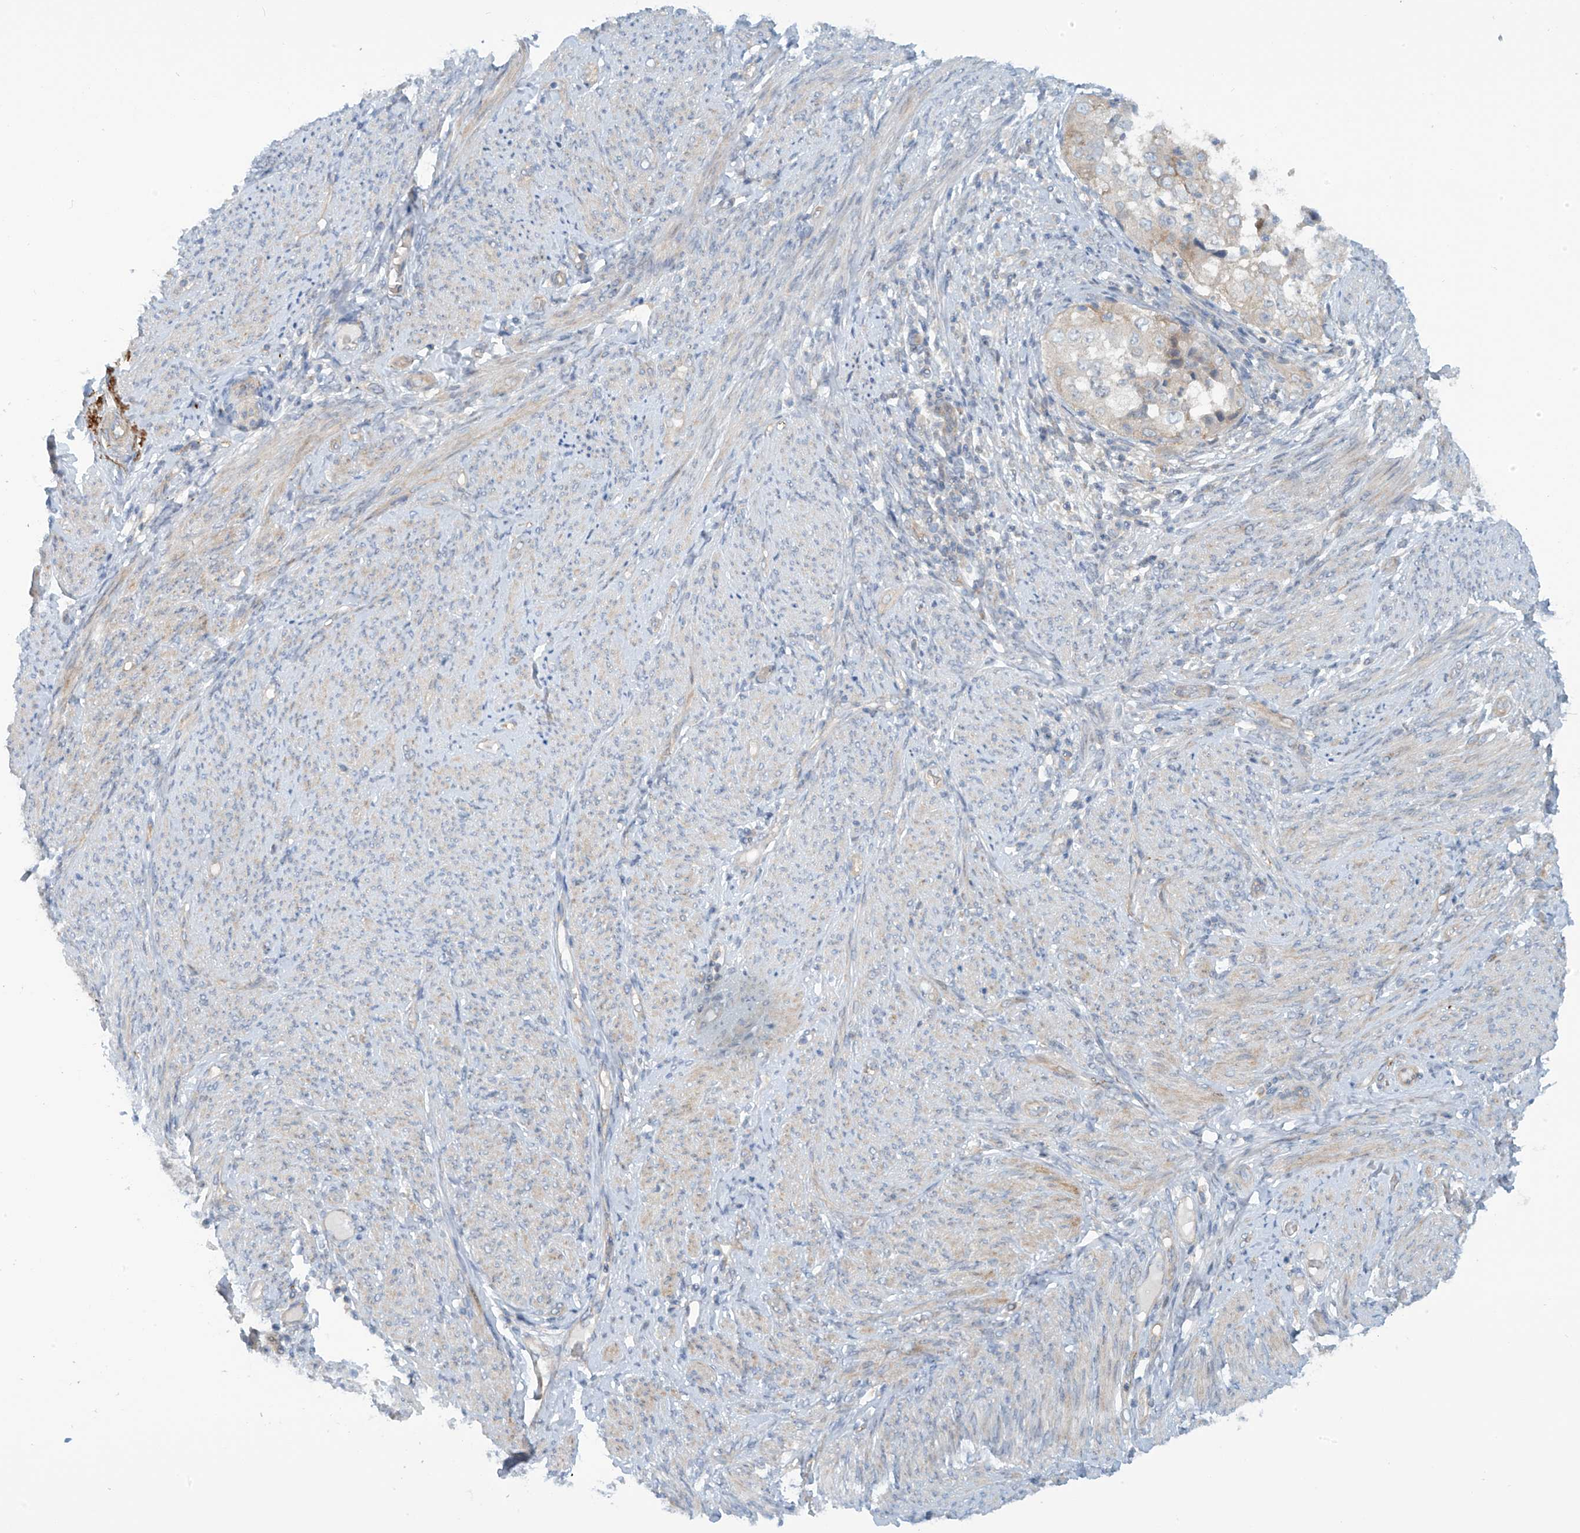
{"staining": {"intensity": "negative", "quantity": "none", "location": "none"}, "tissue": "endometrial cancer", "cell_type": "Tumor cells", "image_type": "cancer", "snomed": [{"axis": "morphology", "description": "Adenocarcinoma, NOS"}, {"axis": "topography", "description": "Endometrium"}], "caption": "Tumor cells are negative for protein expression in human endometrial adenocarcinoma.", "gene": "FSD1L", "patient": {"sex": "female", "age": 85}}